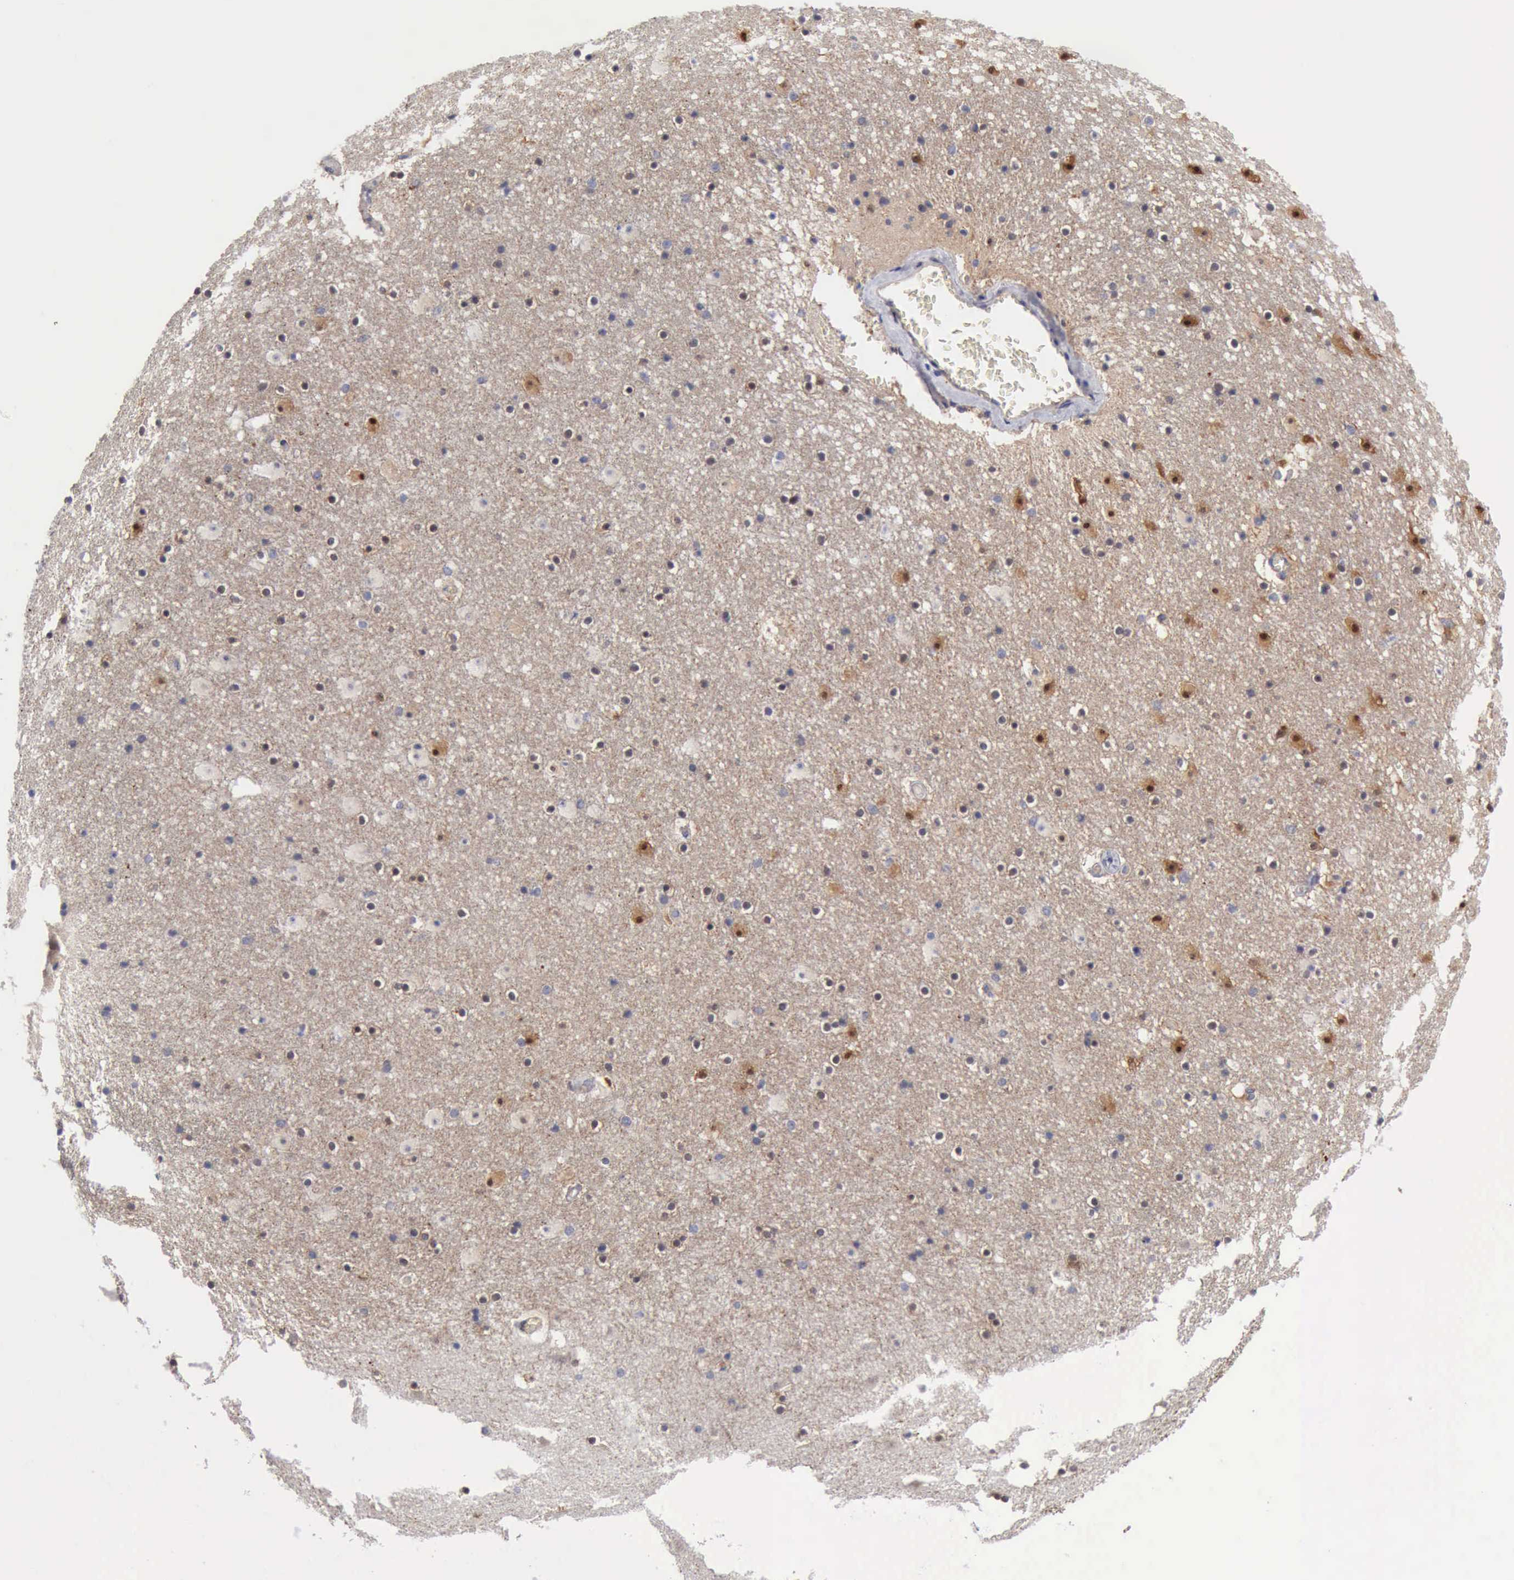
{"staining": {"intensity": "weak", "quantity": "<25%", "location": "cytoplasmic/membranous"}, "tissue": "caudate", "cell_type": "Glial cells", "image_type": "normal", "snomed": [{"axis": "morphology", "description": "Normal tissue, NOS"}, {"axis": "topography", "description": "Lateral ventricle wall"}], "caption": "Photomicrograph shows no protein staining in glial cells of normal caudate.", "gene": "RDX", "patient": {"sex": "male", "age": 45}}